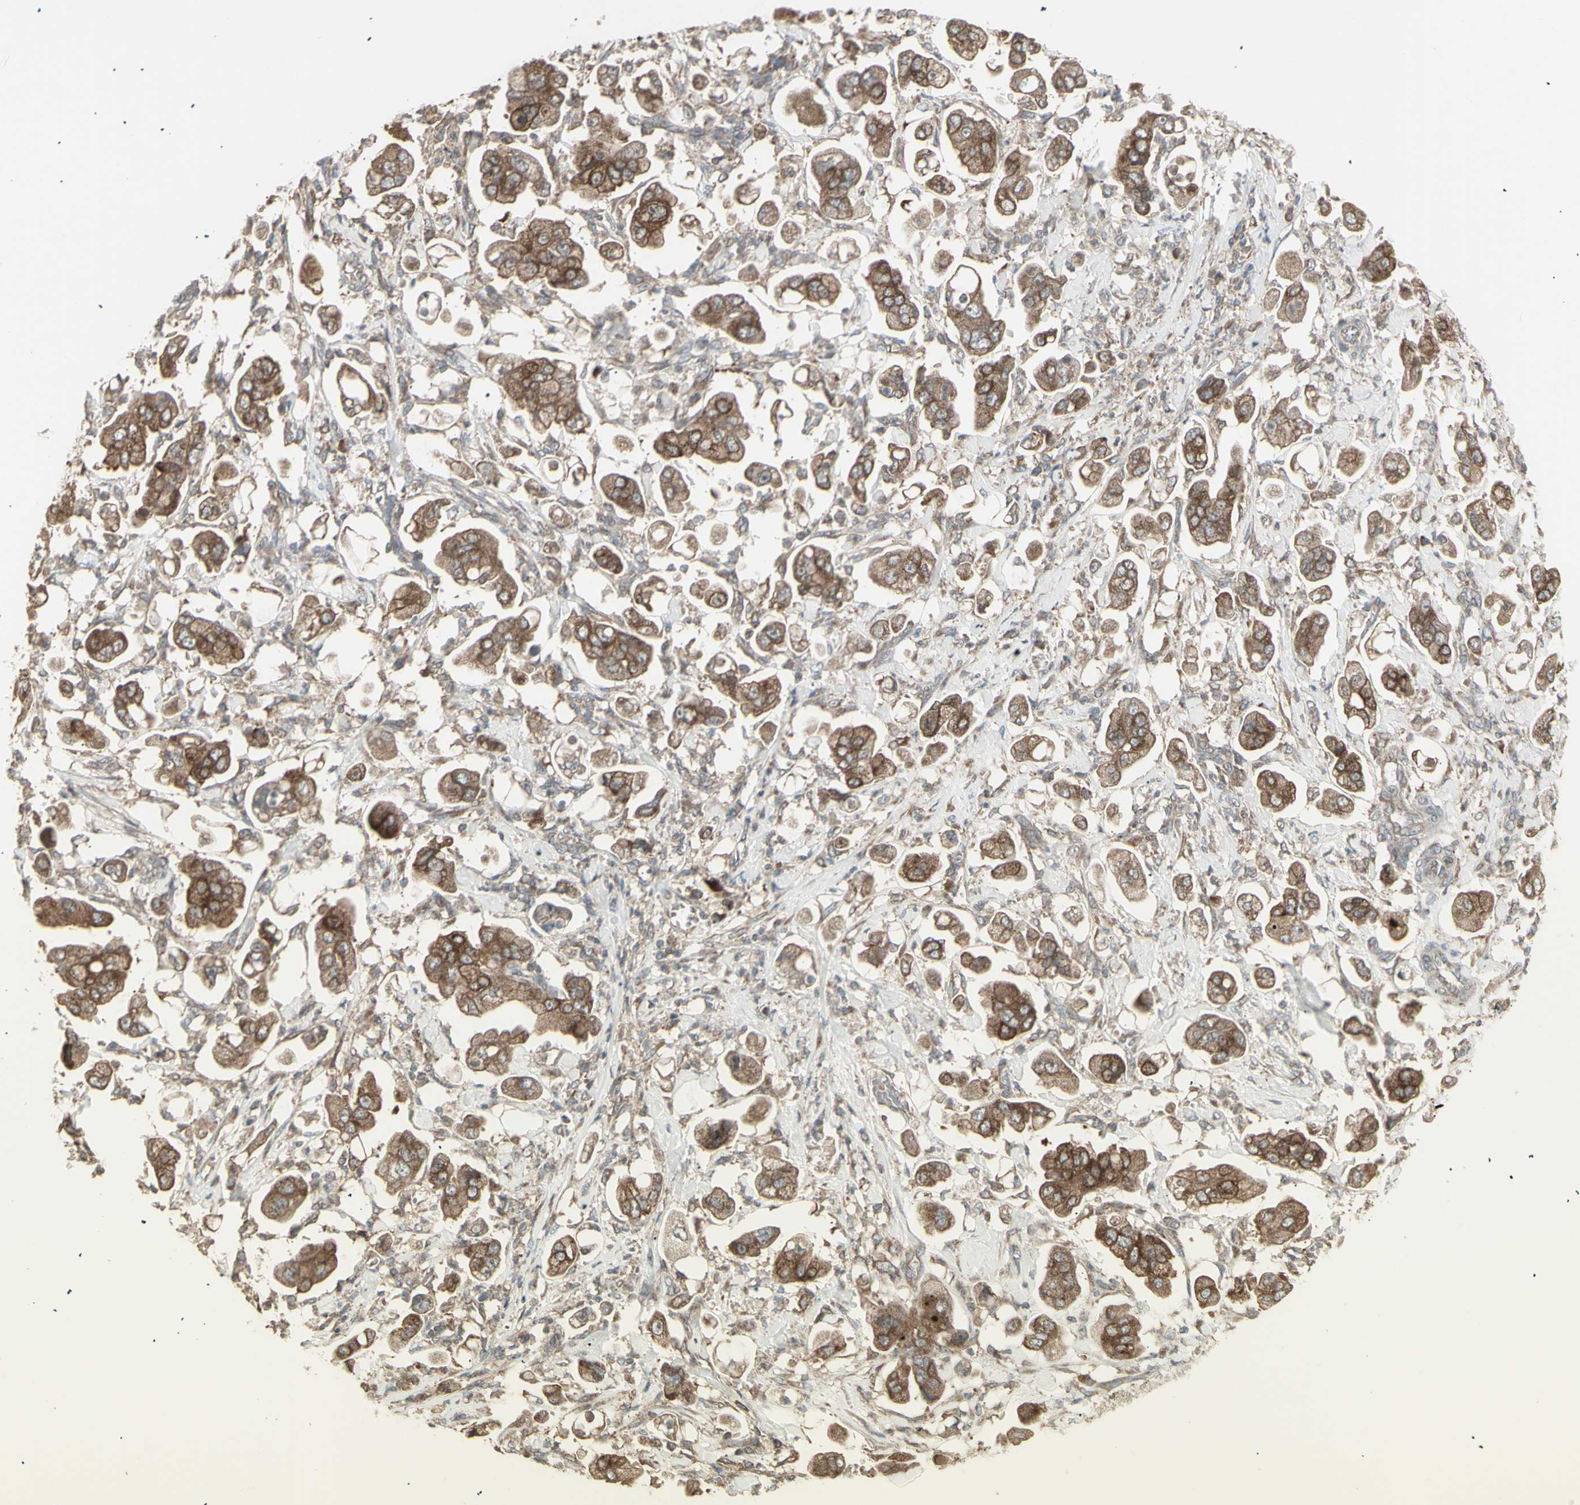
{"staining": {"intensity": "strong", "quantity": ">75%", "location": "cytoplasmic/membranous"}, "tissue": "stomach cancer", "cell_type": "Tumor cells", "image_type": "cancer", "snomed": [{"axis": "morphology", "description": "Adenocarcinoma, NOS"}, {"axis": "topography", "description": "Stomach"}], "caption": "IHC photomicrograph of stomach adenocarcinoma stained for a protein (brown), which exhibits high levels of strong cytoplasmic/membranous staining in about >75% of tumor cells.", "gene": "RNASEL", "patient": {"sex": "male", "age": 62}}